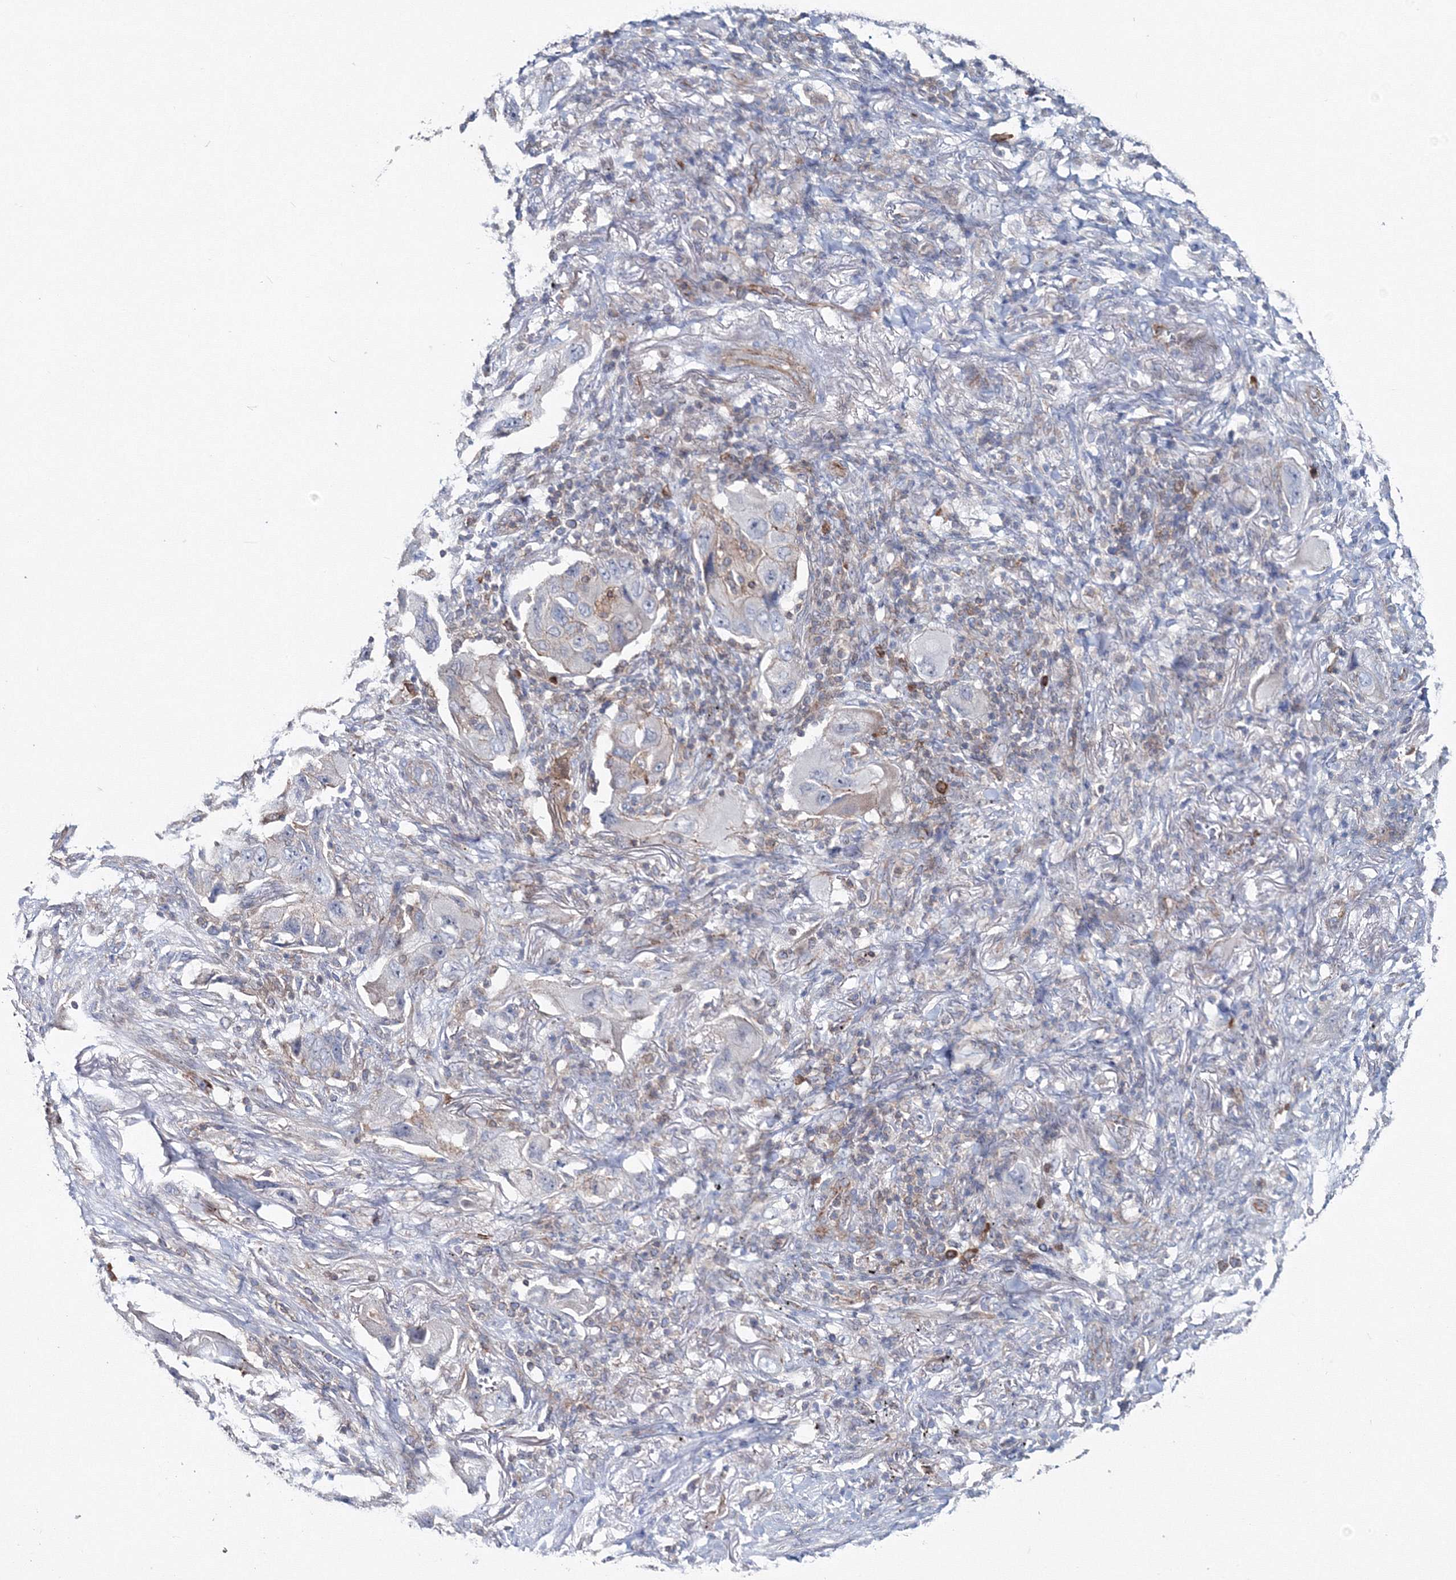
{"staining": {"intensity": "negative", "quantity": "none", "location": "none"}, "tissue": "lung cancer", "cell_type": "Tumor cells", "image_type": "cancer", "snomed": [{"axis": "morphology", "description": "Adenocarcinoma, NOS"}, {"axis": "topography", "description": "Lung"}], "caption": "The histopathology image exhibits no staining of tumor cells in lung cancer (adenocarcinoma). (Stains: DAB immunohistochemistry (IHC) with hematoxylin counter stain, Microscopy: brightfield microscopy at high magnification).", "gene": "GGA2", "patient": {"sex": "female", "age": 65}}